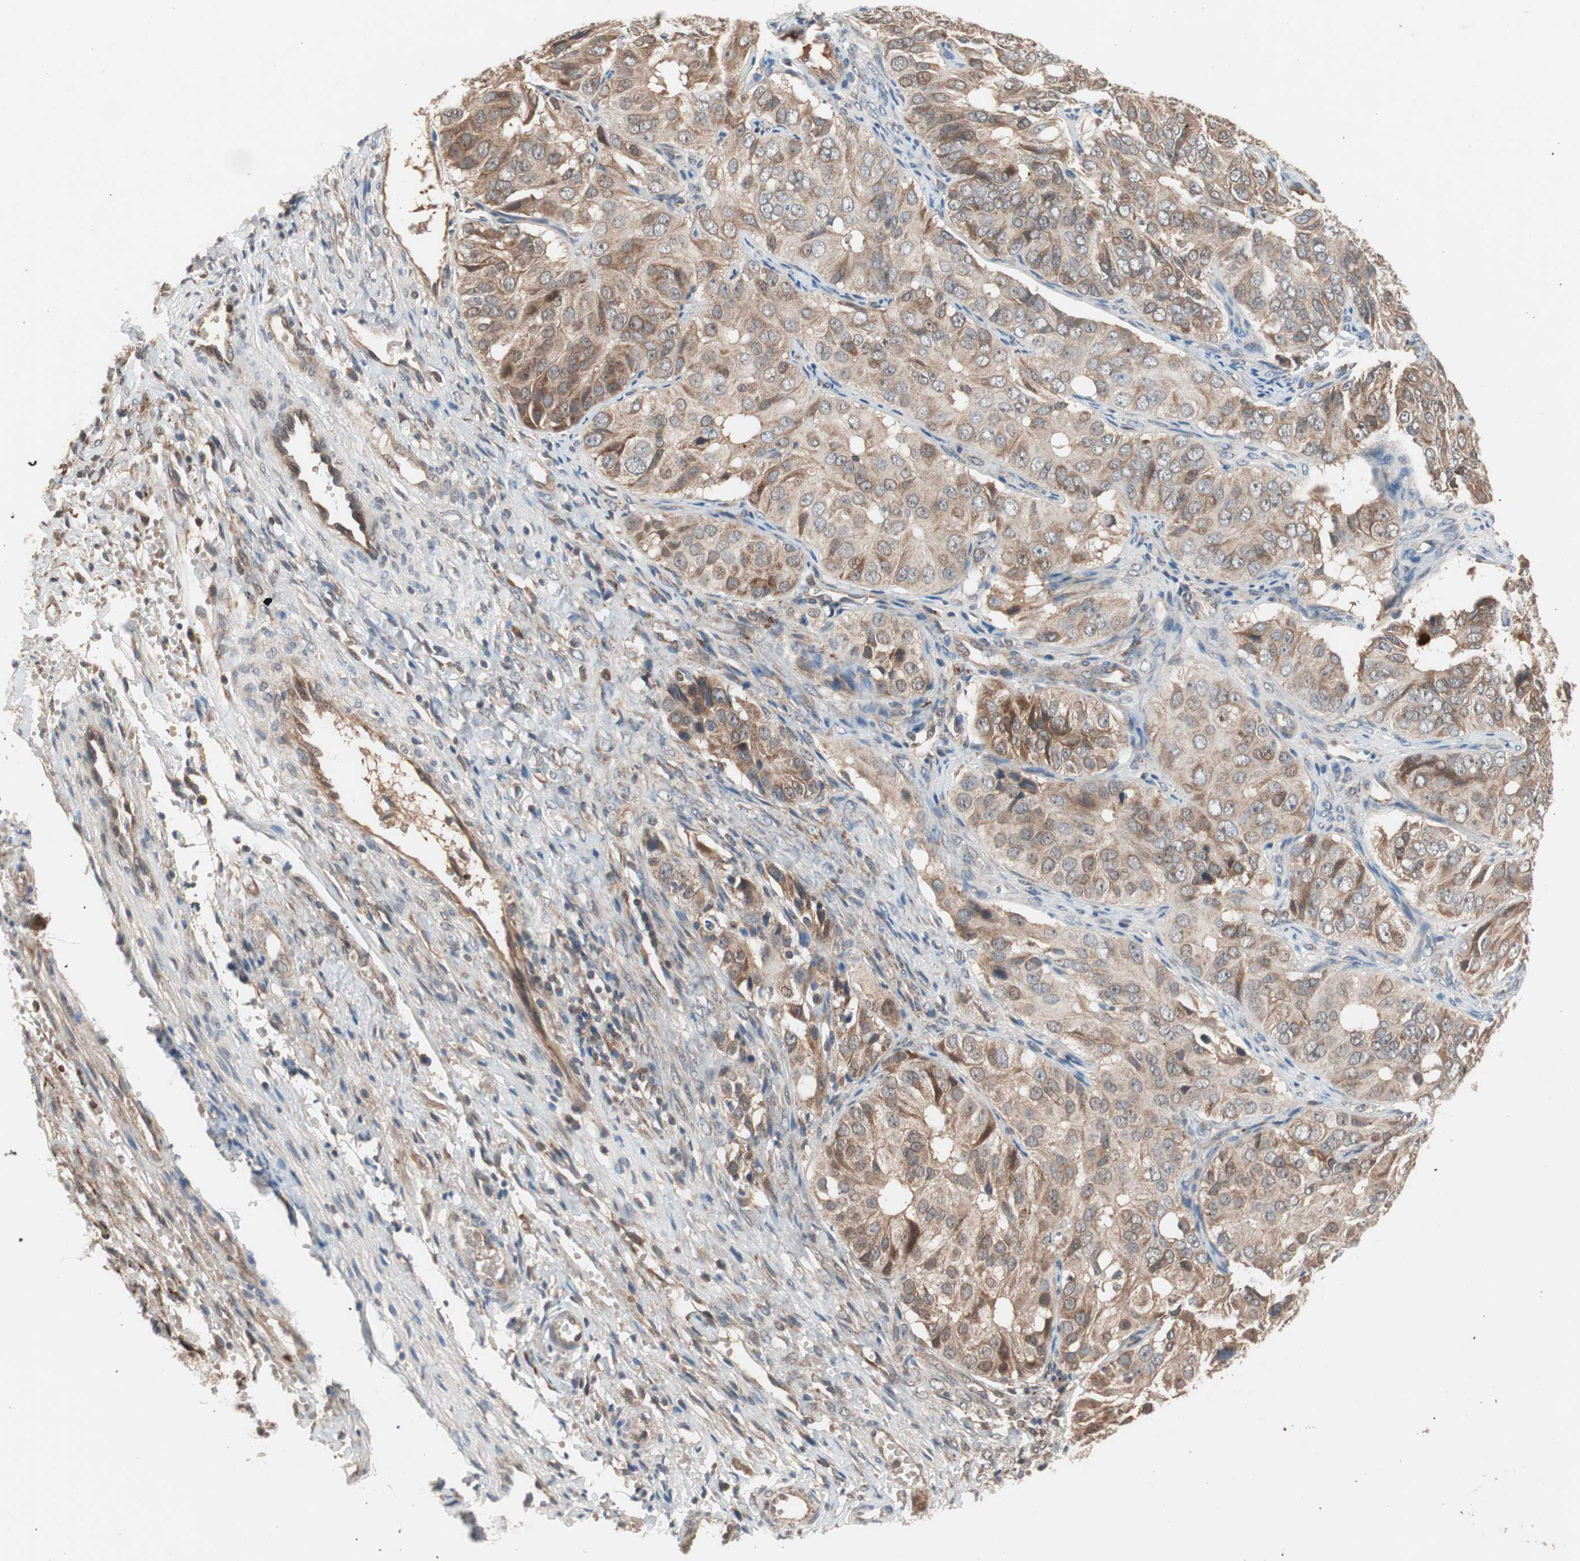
{"staining": {"intensity": "moderate", "quantity": ">75%", "location": "cytoplasmic/membranous"}, "tissue": "ovarian cancer", "cell_type": "Tumor cells", "image_type": "cancer", "snomed": [{"axis": "morphology", "description": "Carcinoma, endometroid"}, {"axis": "topography", "description": "Ovary"}], "caption": "Immunohistochemical staining of ovarian cancer (endometroid carcinoma) shows medium levels of moderate cytoplasmic/membranous positivity in about >75% of tumor cells.", "gene": "HMBS", "patient": {"sex": "female", "age": 51}}